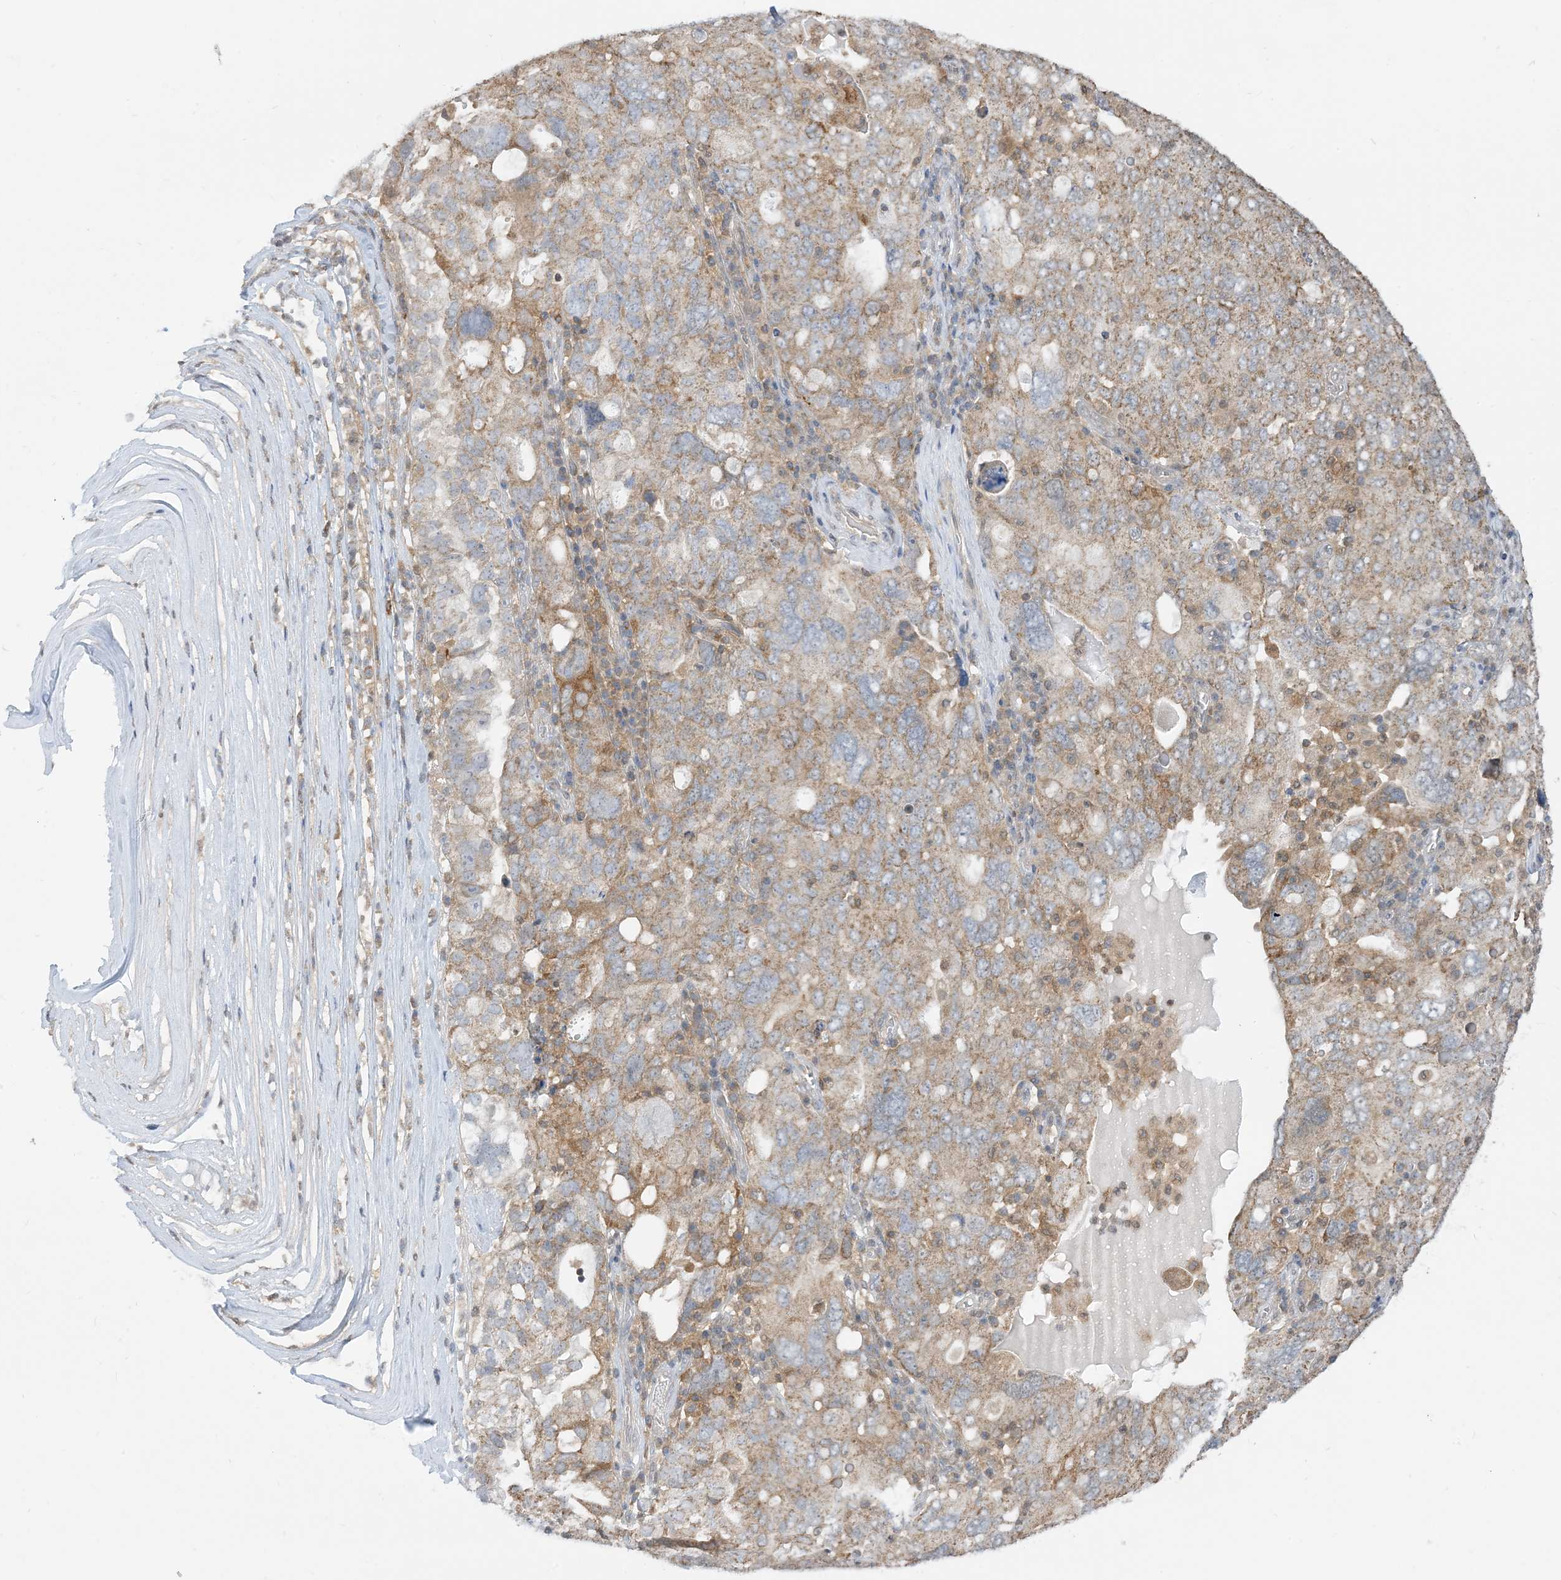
{"staining": {"intensity": "moderate", "quantity": "25%-75%", "location": "cytoplasmic/membranous"}, "tissue": "ovarian cancer", "cell_type": "Tumor cells", "image_type": "cancer", "snomed": [{"axis": "morphology", "description": "Carcinoma, endometroid"}, {"axis": "topography", "description": "Ovary"}], "caption": "Immunohistochemistry (DAB (3,3'-diaminobenzidine)) staining of endometroid carcinoma (ovarian) shows moderate cytoplasmic/membranous protein positivity in about 25%-75% of tumor cells.", "gene": "CASP4", "patient": {"sex": "female", "age": 62}}